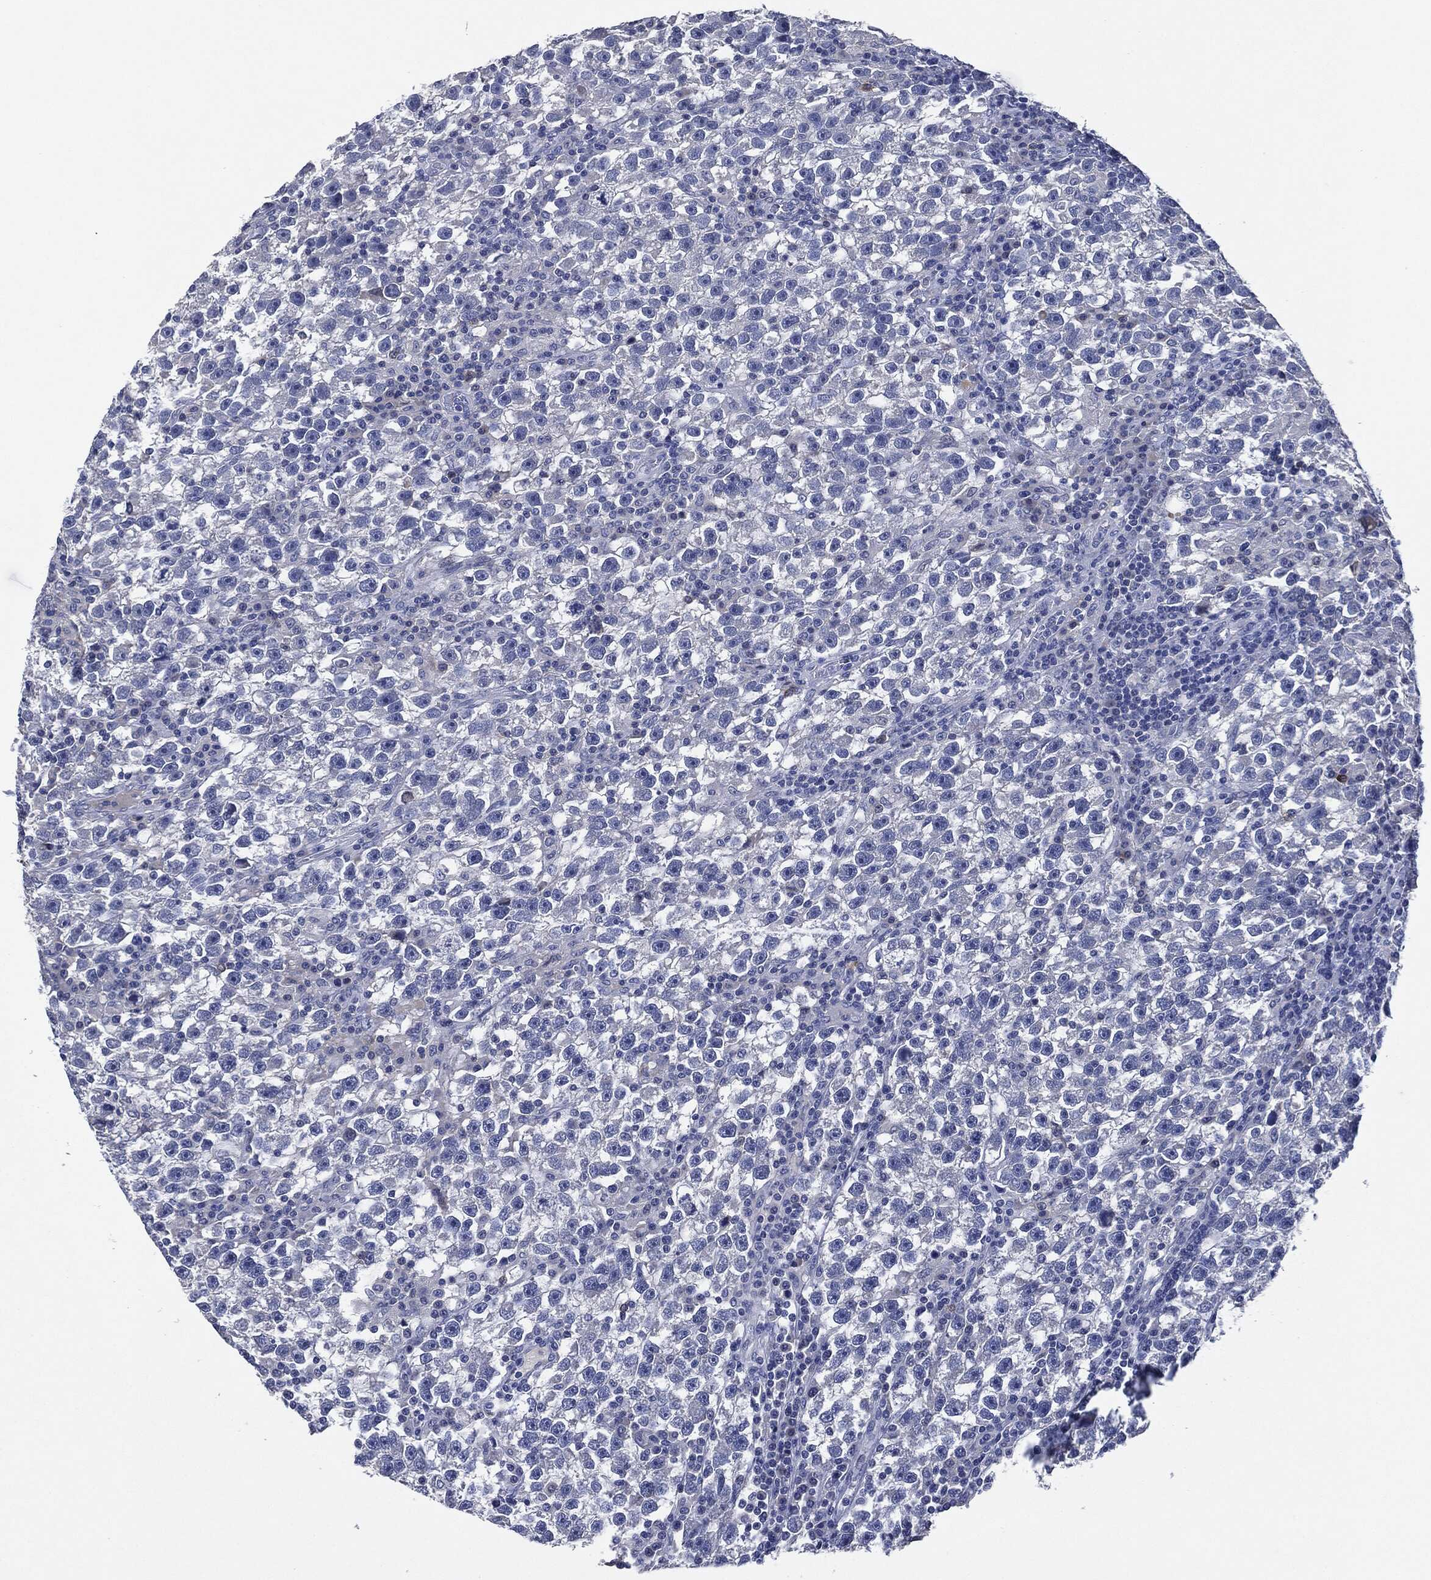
{"staining": {"intensity": "negative", "quantity": "none", "location": "none"}, "tissue": "testis cancer", "cell_type": "Tumor cells", "image_type": "cancer", "snomed": [{"axis": "morphology", "description": "Seminoma, NOS"}, {"axis": "topography", "description": "Testis"}], "caption": "Photomicrograph shows no significant protein expression in tumor cells of seminoma (testis).", "gene": "NTRK1", "patient": {"sex": "male", "age": 47}}